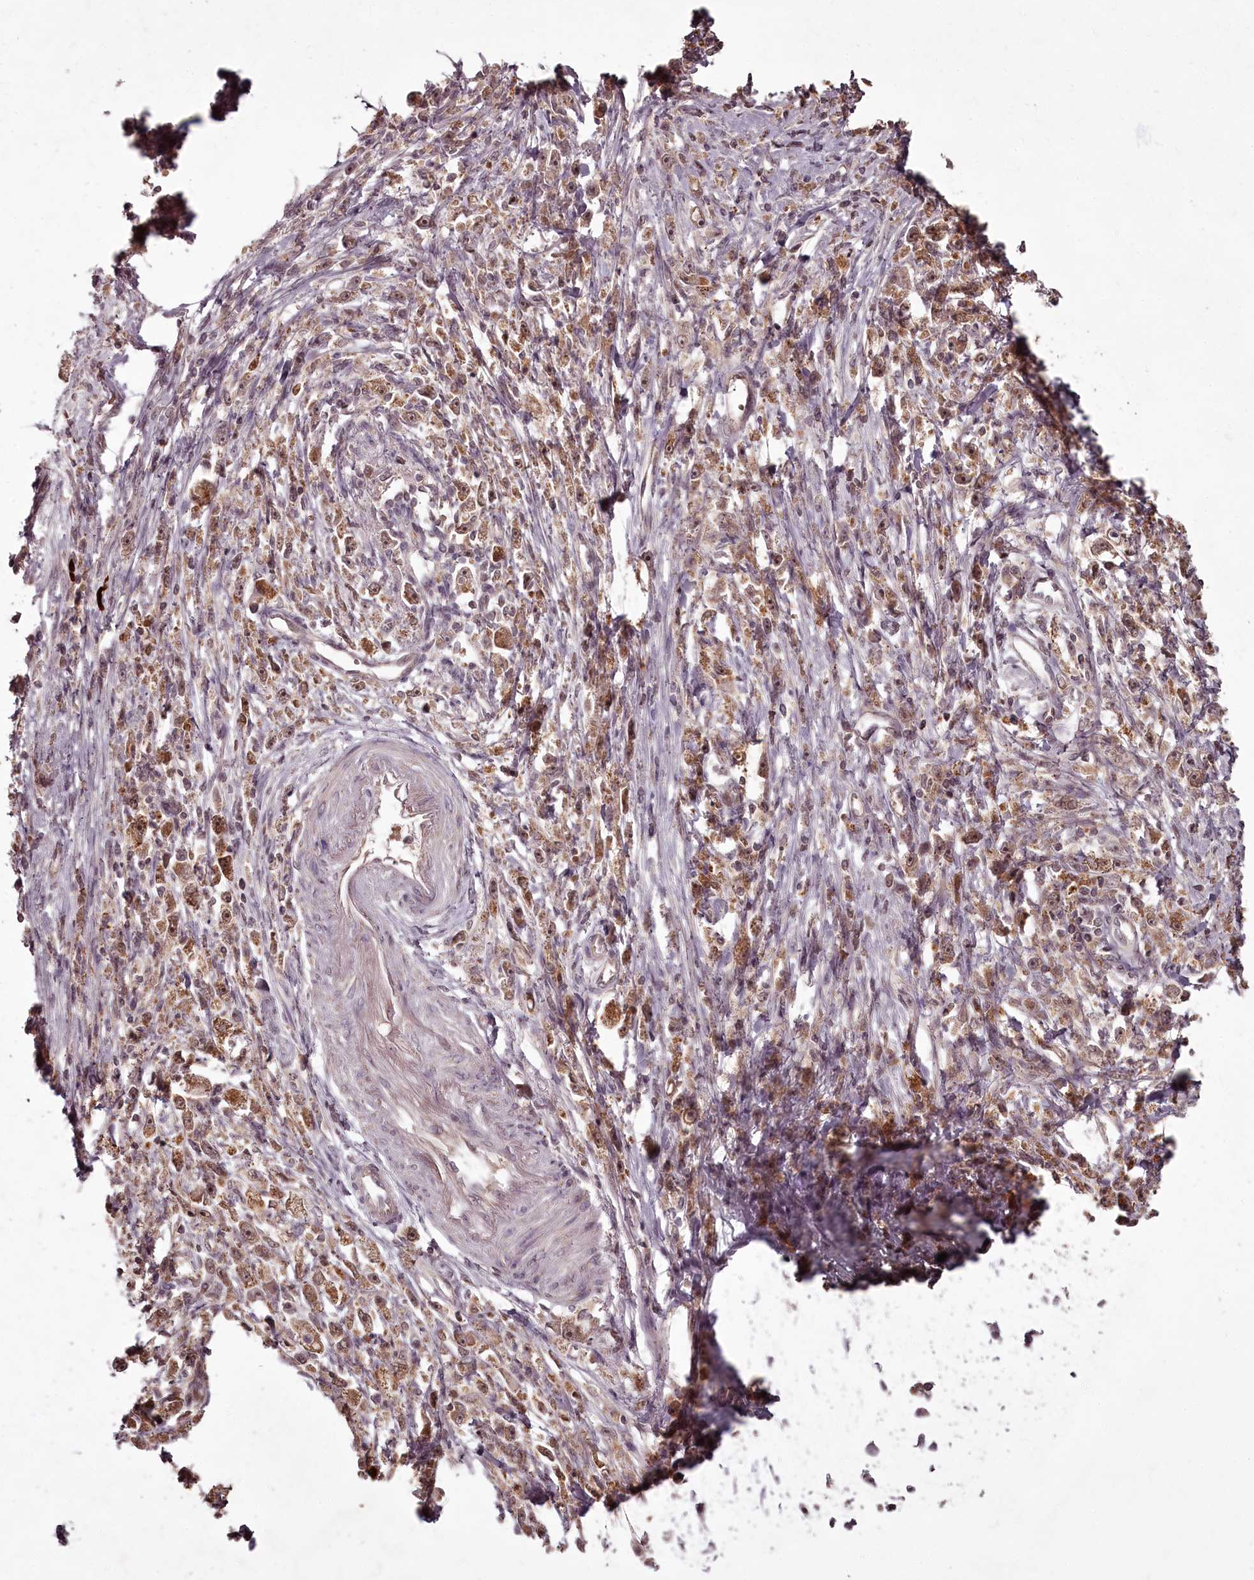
{"staining": {"intensity": "moderate", "quantity": ">75%", "location": "cytoplasmic/membranous"}, "tissue": "stomach cancer", "cell_type": "Tumor cells", "image_type": "cancer", "snomed": [{"axis": "morphology", "description": "Adenocarcinoma, NOS"}, {"axis": "topography", "description": "Stomach"}], "caption": "Stomach cancer (adenocarcinoma) was stained to show a protein in brown. There is medium levels of moderate cytoplasmic/membranous staining in about >75% of tumor cells.", "gene": "PCBP2", "patient": {"sex": "female", "age": 59}}